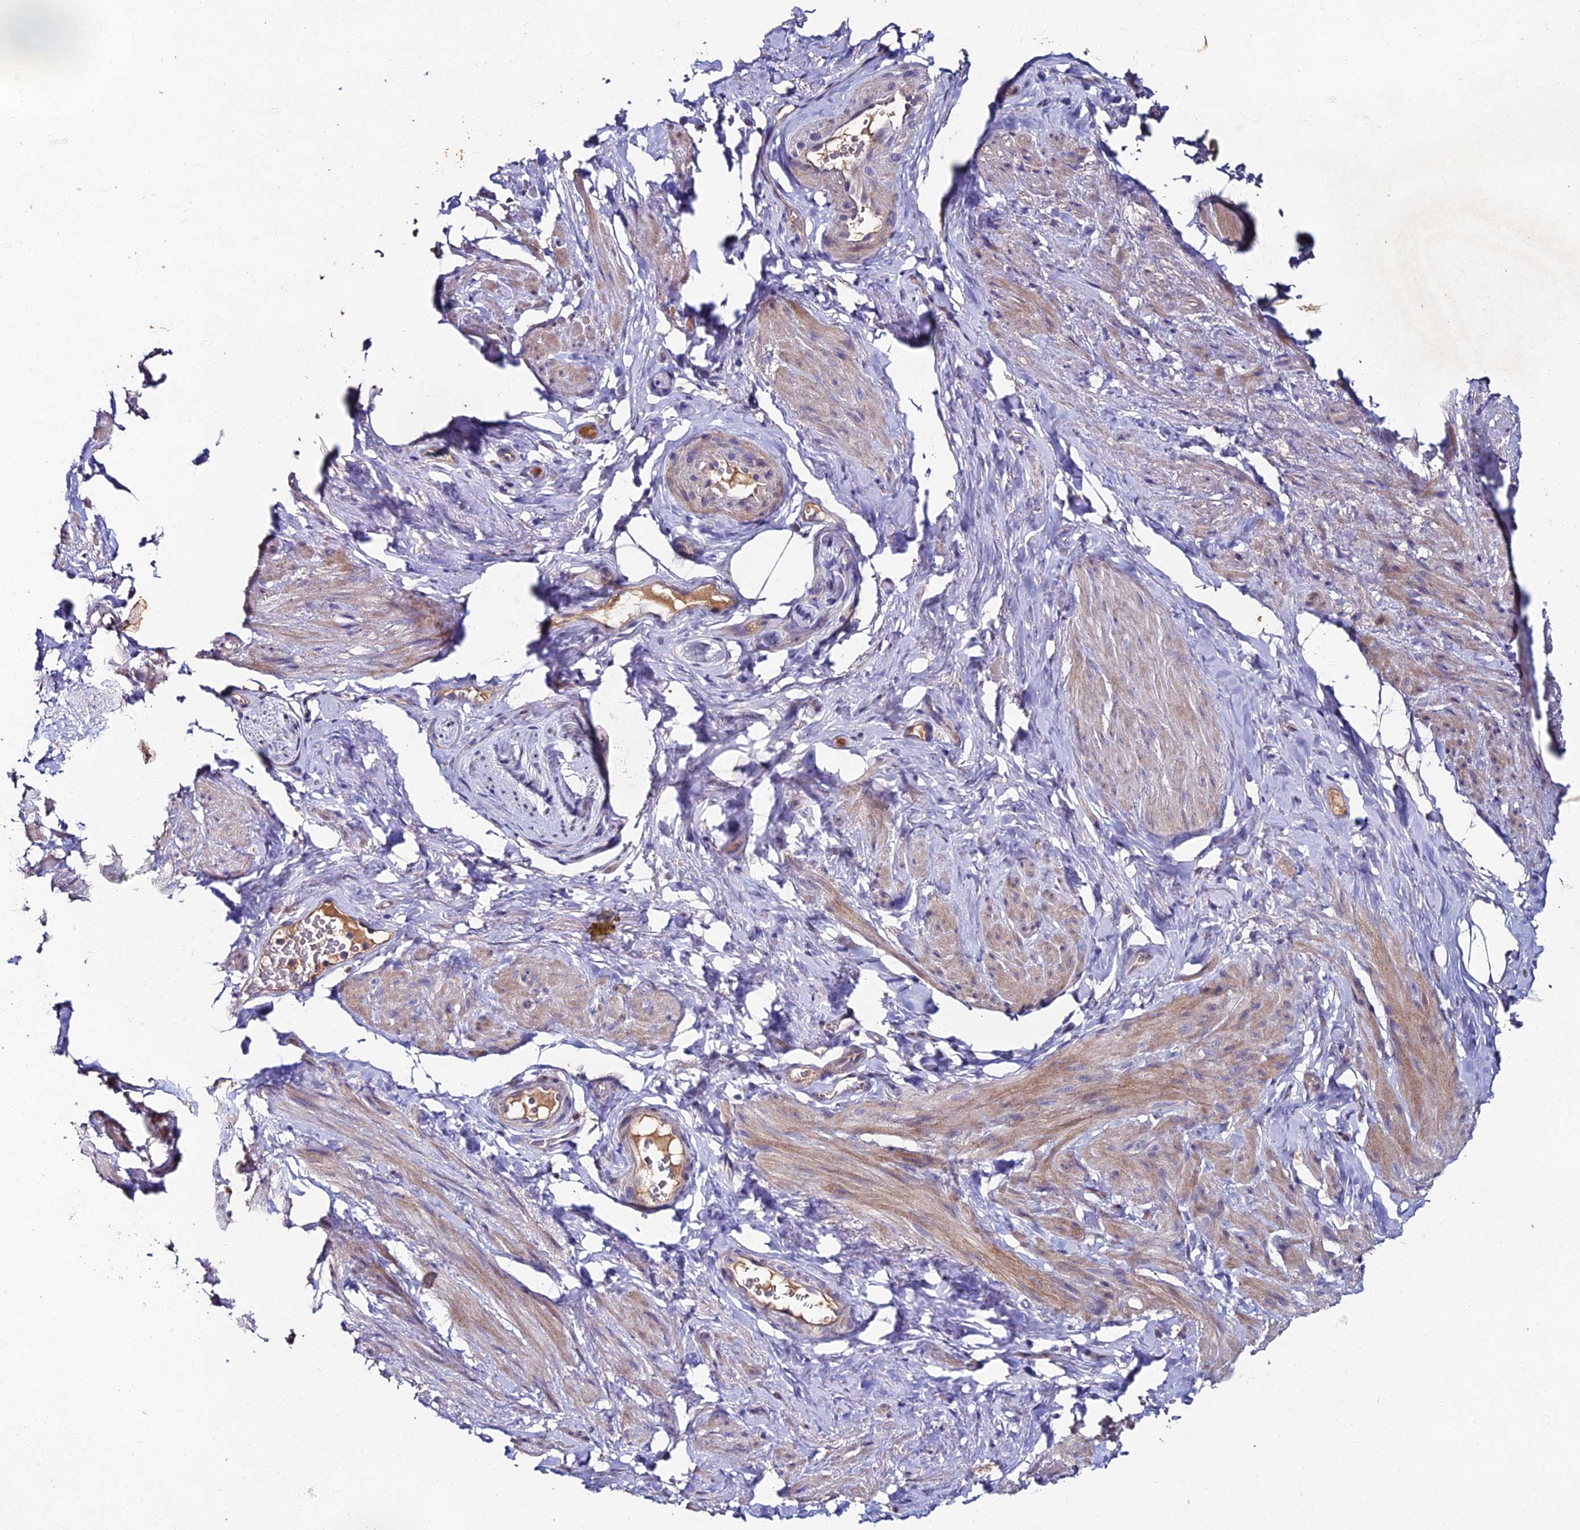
{"staining": {"intensity": "moderate", "quantity": "<25%", "location": "cytoplasmic/membranous"}, "tissue": "smooth muscle", "cell_type": "Smooth muscle cells", "image_type": "normal", "snomed": [{"axis": "morphology", "description": "Normal tissue, NOS"}, {"axis": "topography", "description": "Smooth muscle"}, {"axis": "topography", "description": "Peripheral nerve tissue"}], "caption": "Brown immunohistochemical staining in normal smooth muscle shows moderate cytoplasmic/membranous staining in about <25% of smooth muscle cells.", "gene": "ESRRG", "patient": {"sex": "male", "age": 69}}